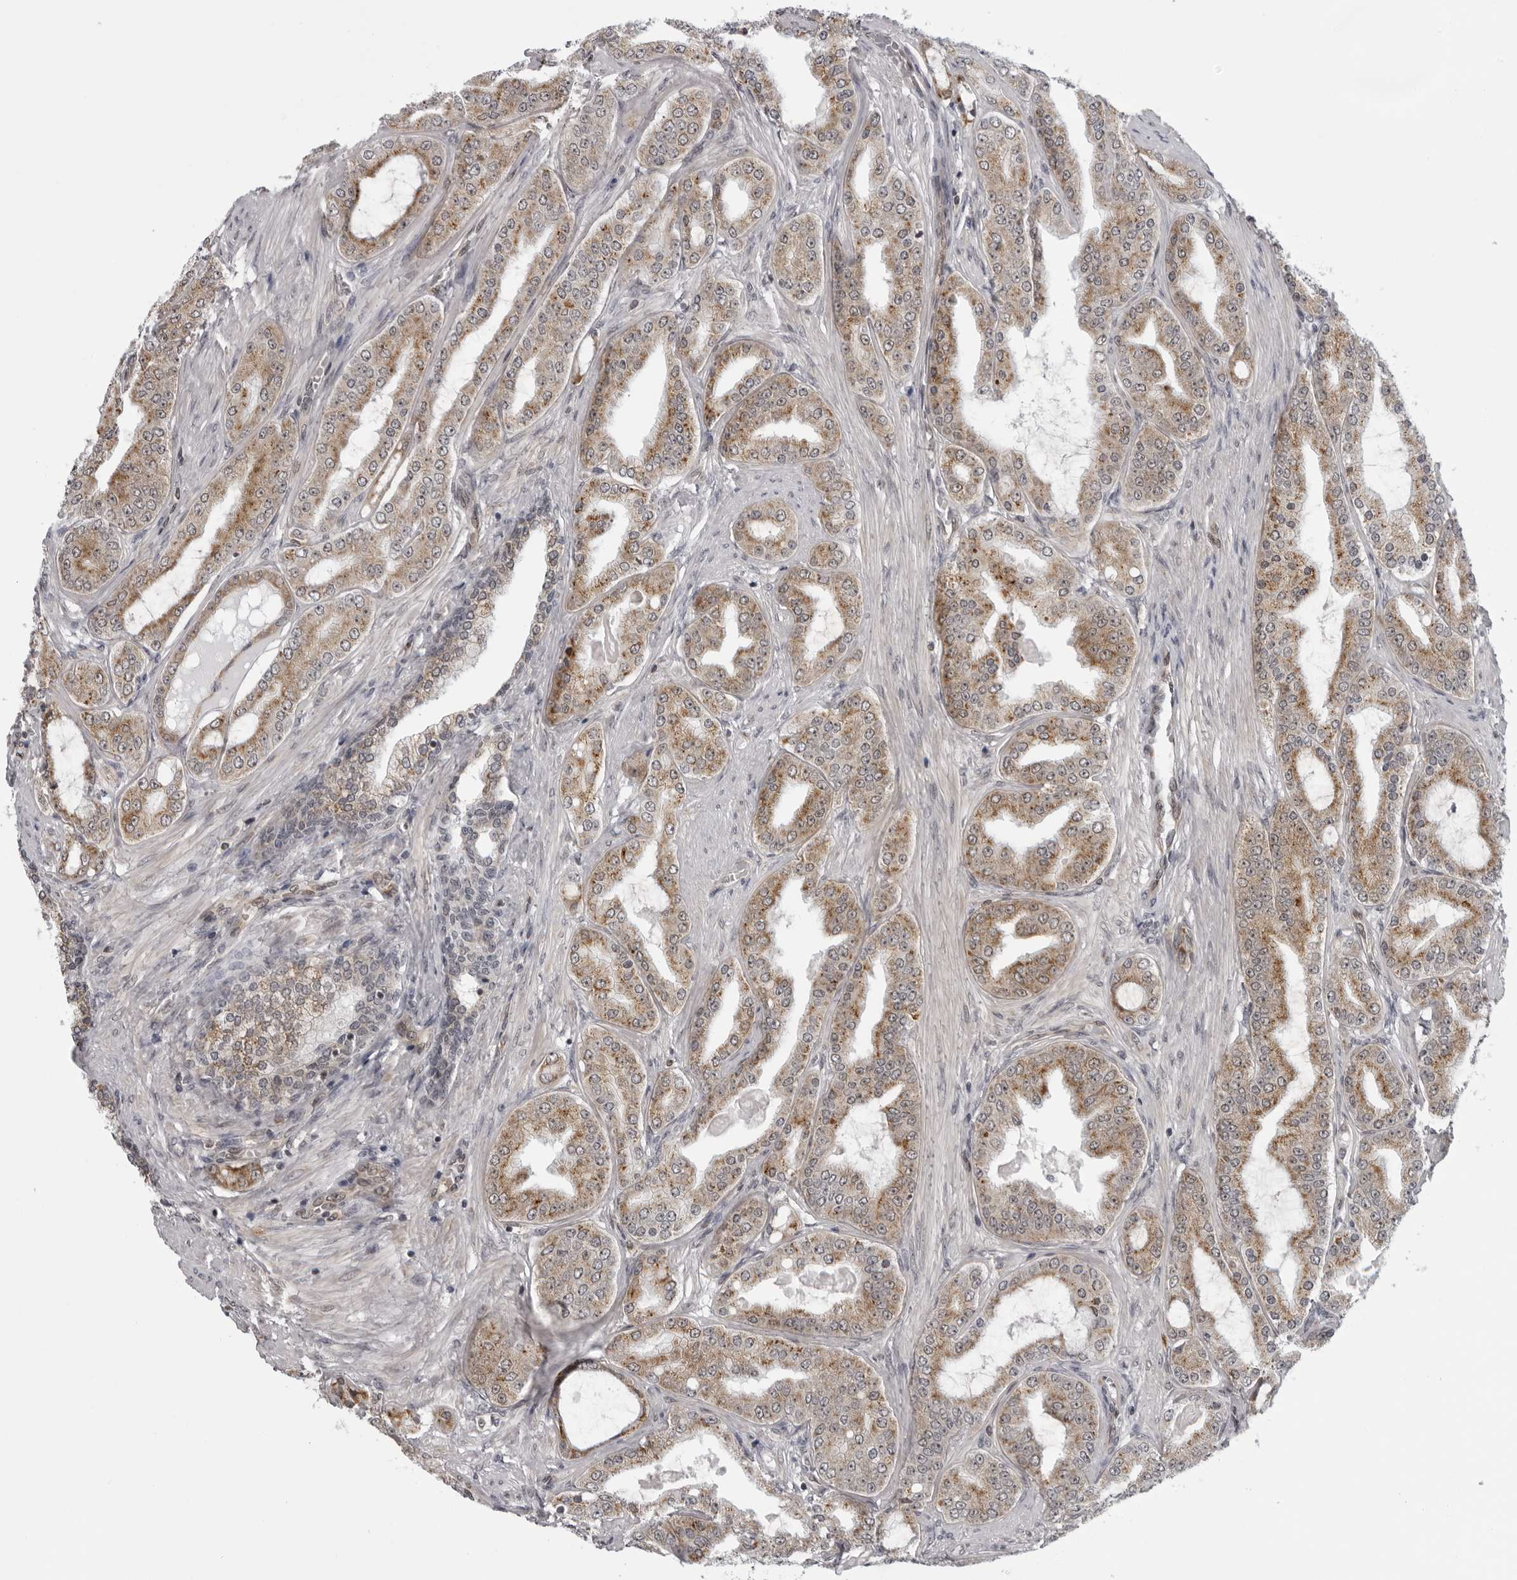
{"staining": {"intensity": "moderate", "quantity": ">75%", "location": "cytoplasmic/membranous"}, "tissue": "prostate cancer", "cell_type": "Tumor cells", "image_type": "cancer", "snomed": [{"axis": "morphology", "description": "Adenocarcinoma, High grade"}, {"axis": "topography", "description": "Prostate"}], "caption": "A histopathology image of human prostate cancer (high-grade adenocarcinoma) stained for a protein reveals moderate cytoplasmic/membranous brown staining in tumor cells.", "gene": "MAPK12", "patient": {"sex": "male", "age": 60}}